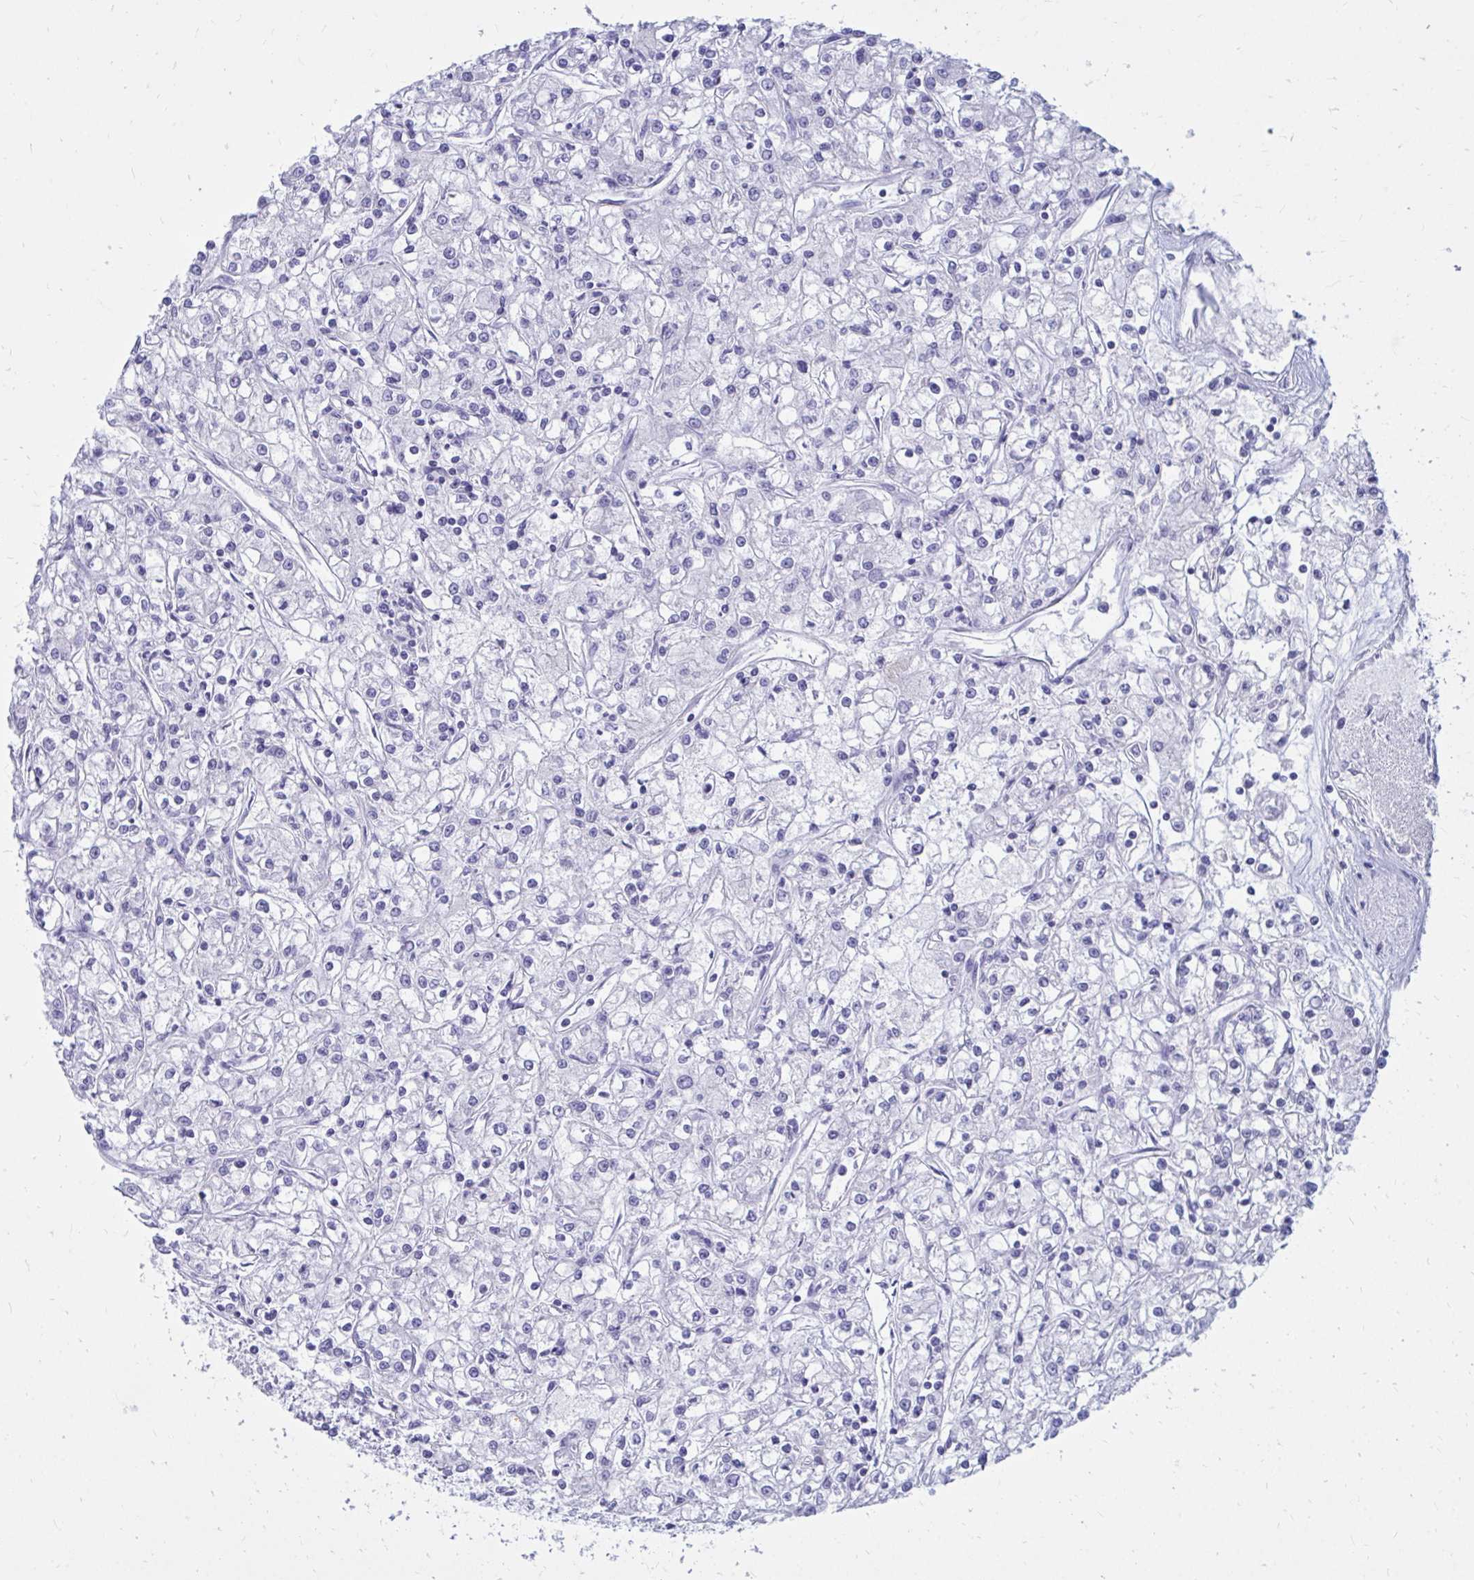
{"staining": {"intensity": "negative", "quantity": "none", "location": "none"}, "tissue": "renal cancer", "cell_type": "Tumor cells", "image_type": "cancer", "snomed": [{"axis": "morphology", "description": "Adenocarcinoma, NOS"}, {"axis": "topography", "description": "Kidney"}], "caption": "DAB immunohistochemical staining of adenocarcinoma (renal) reveals no significant positivity in tumor cells.", "gene": "NANOGNB", "patient": {"sex": "female", "age": 59}}